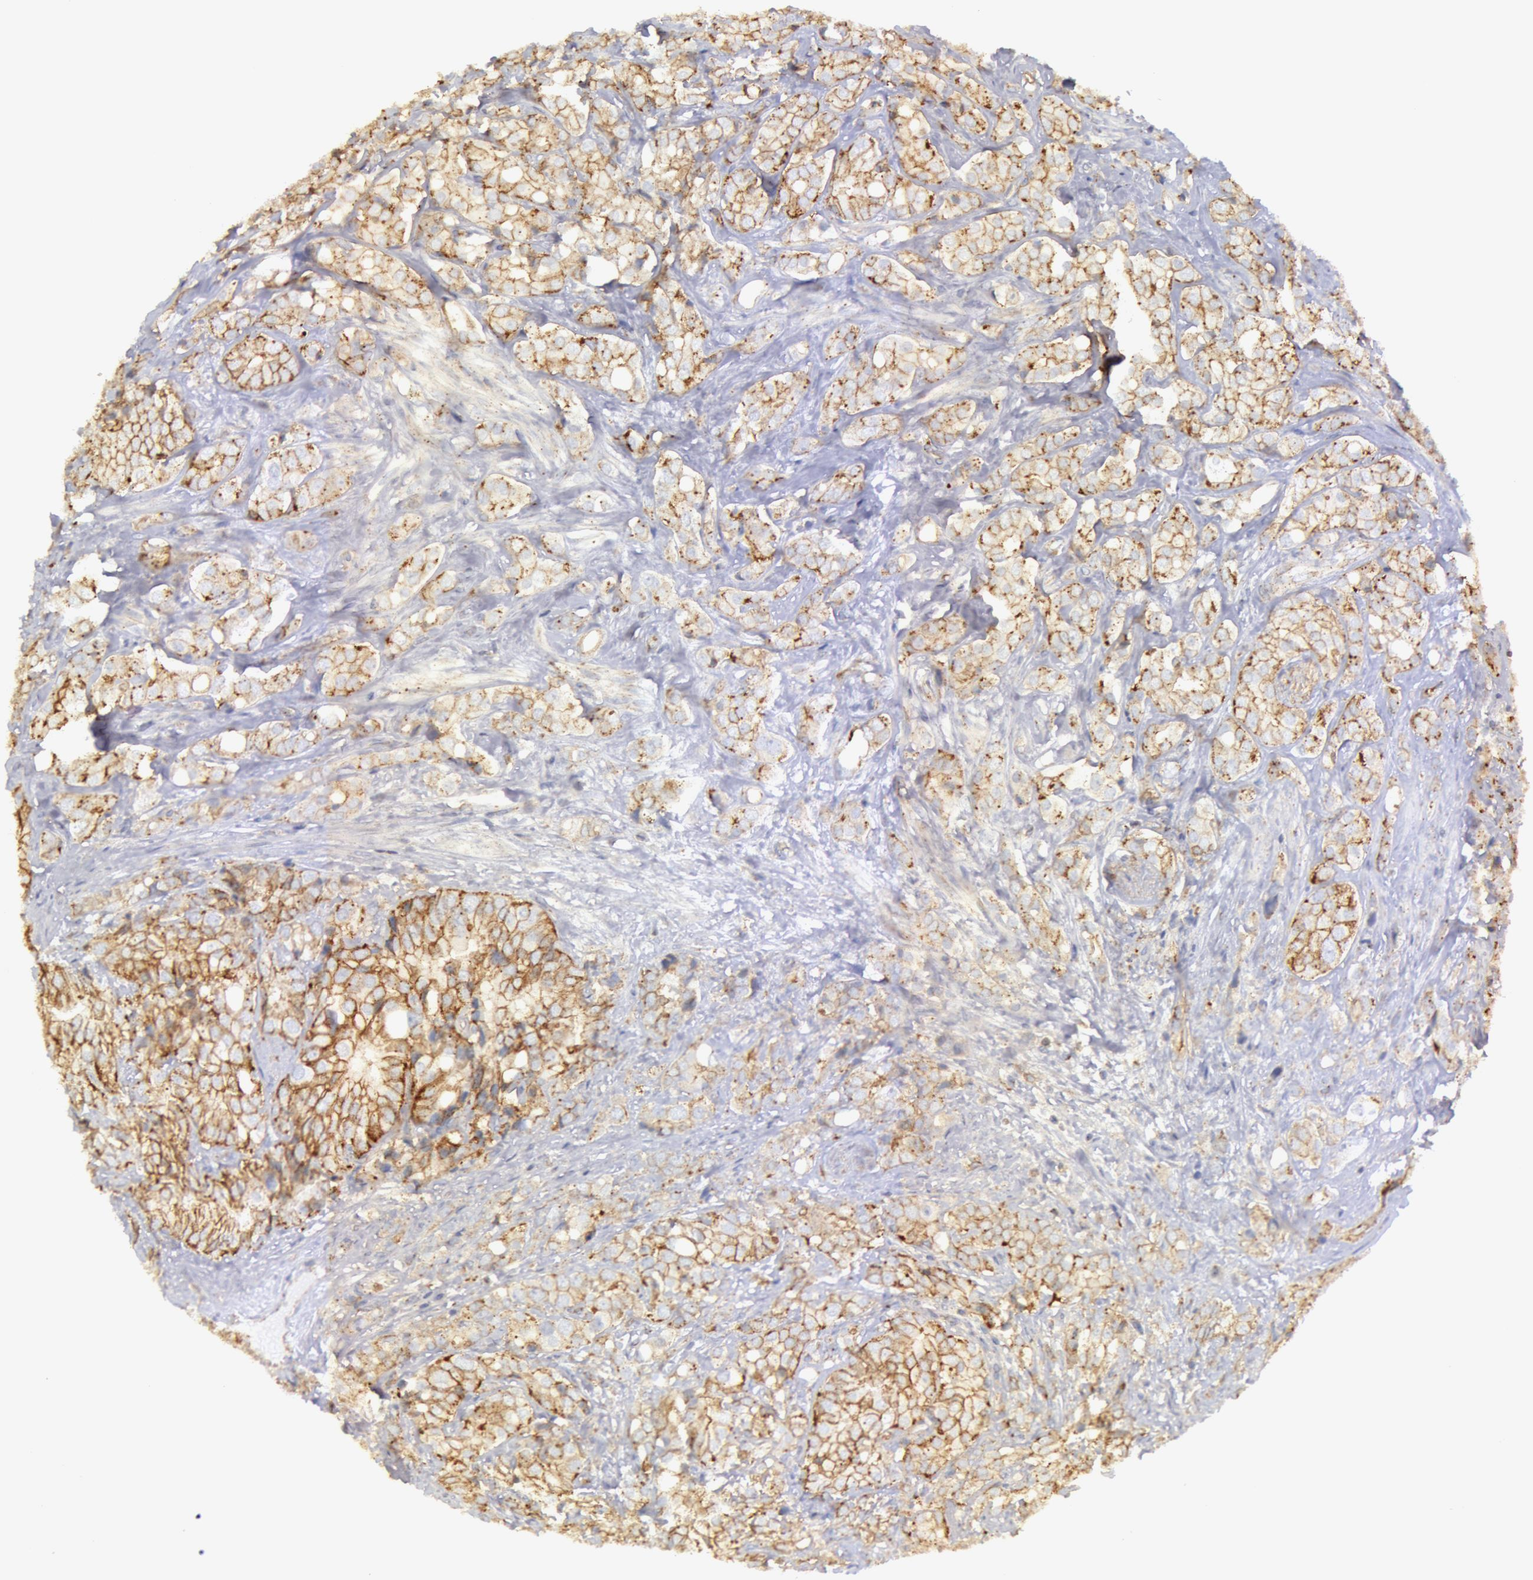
{"staining": {"intensity": "moderate", "quantity": ">75%", "location": "cytoplasmic/membranous"}, "tissue": "prostate cancer", "cell_type": "Tumor cells", "image_type": "cancer", "snomed": [{"axis": "morphology", "description": "Adenocarcinoma, High grade"}, {"axis": "topography", "description": "Prostate"}], "caption": "High-power microscopy captured an IHC photomicrograph of prostate cancer, revealing moderate cytoplasmic/membranous positivity in approximately >75% of tumor cells.", "gene": "FLOT2", "patient": {"sex": "male", "age": 68}}